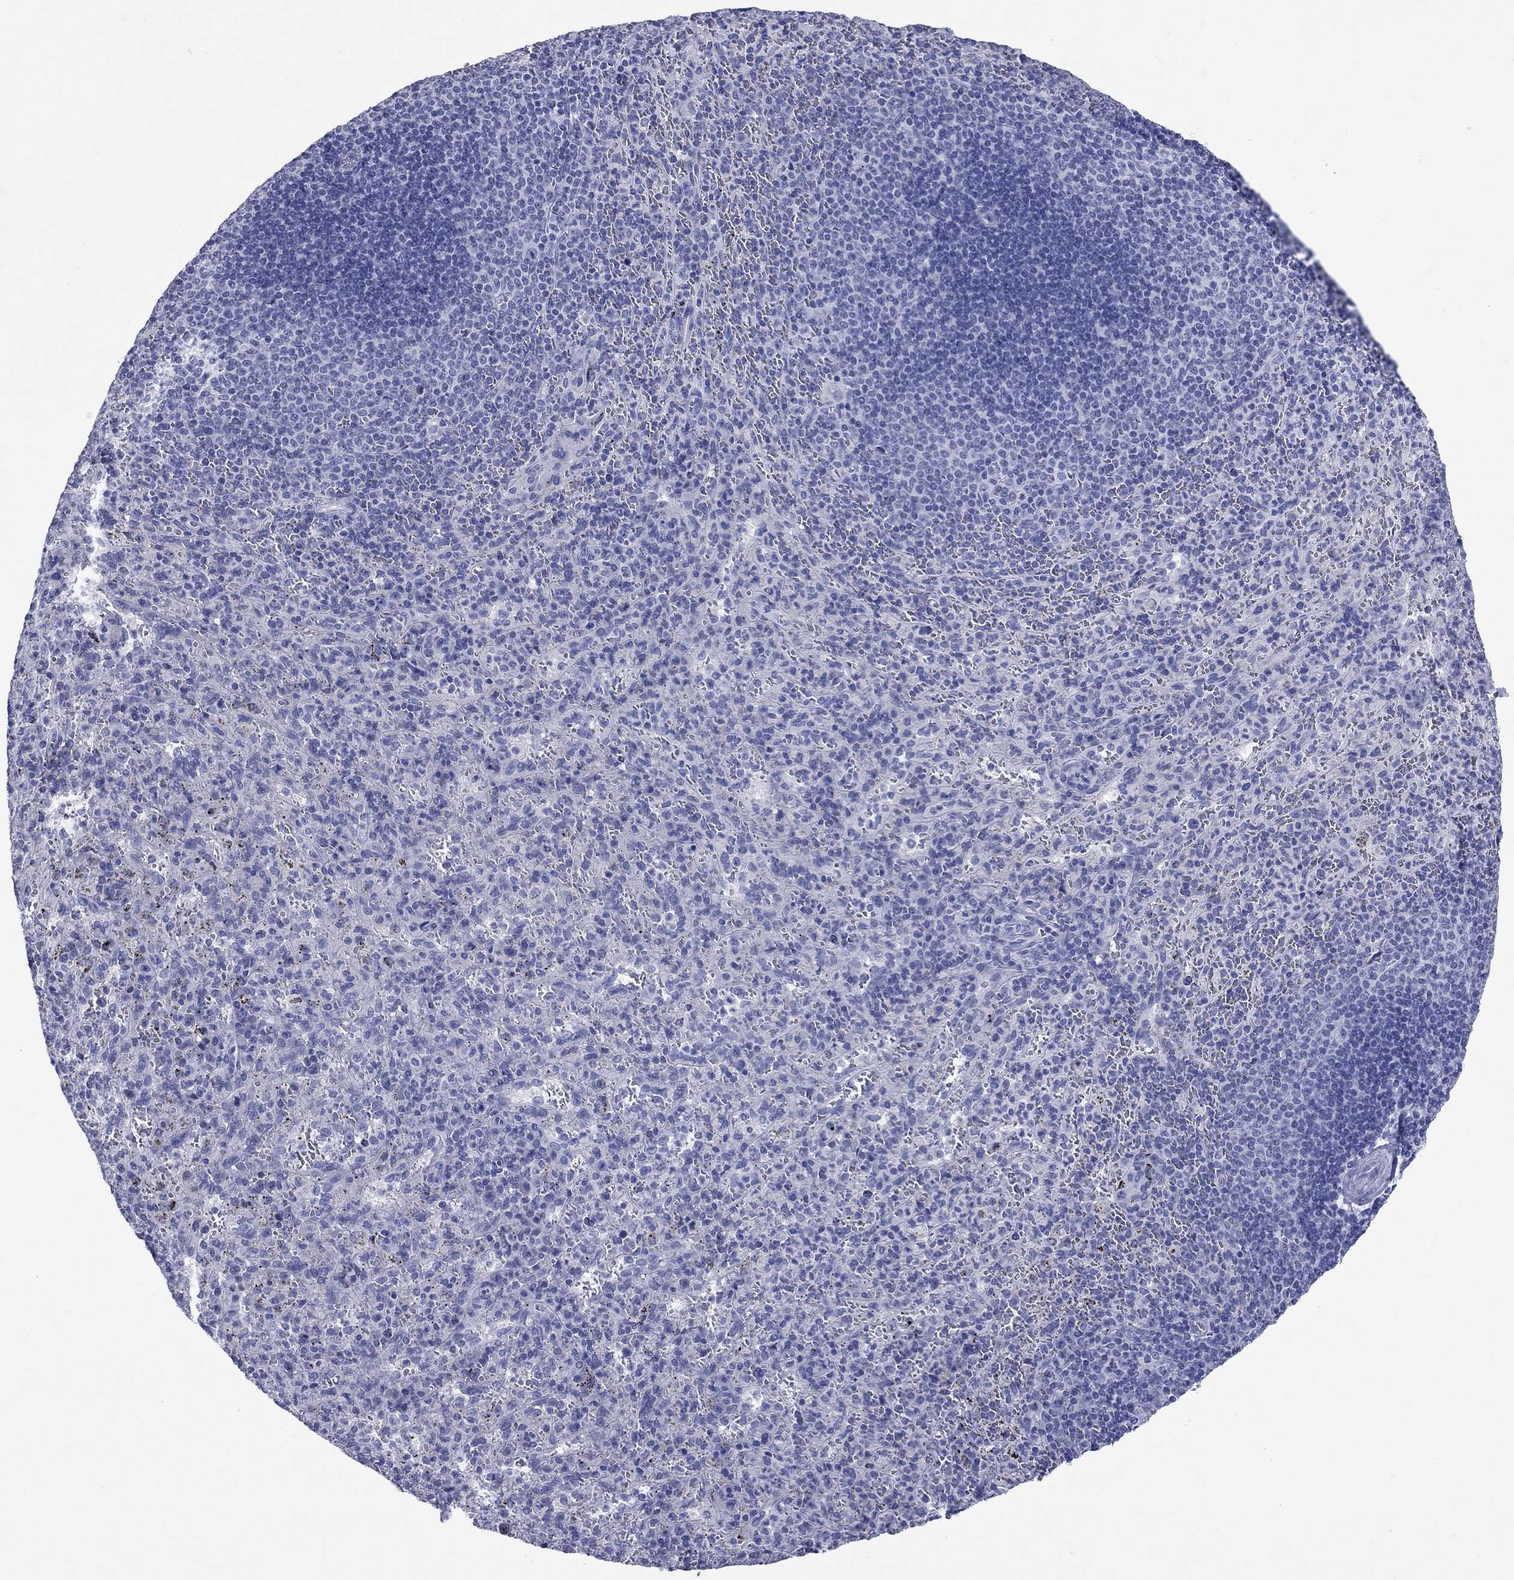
{"staining": {"intensity": "negative", "quantity": "none", "location": "none"}, "tissue": "spleen", "cell_type": "Cells in red pulp", "image_type": "normal", "snomed": [{"axis": "morphology", "description": "Normal tissue, NOS"}, {"axis": "topography", "description": "Spleen"}], "caption": "Immunohistochemistry micrograph of normal spleen: spleen stained with DAB exhibits no significant protein expression in cells in red pulp.", "gene": "CCNA1", "patient": {"sex": "male", "age": 57}}